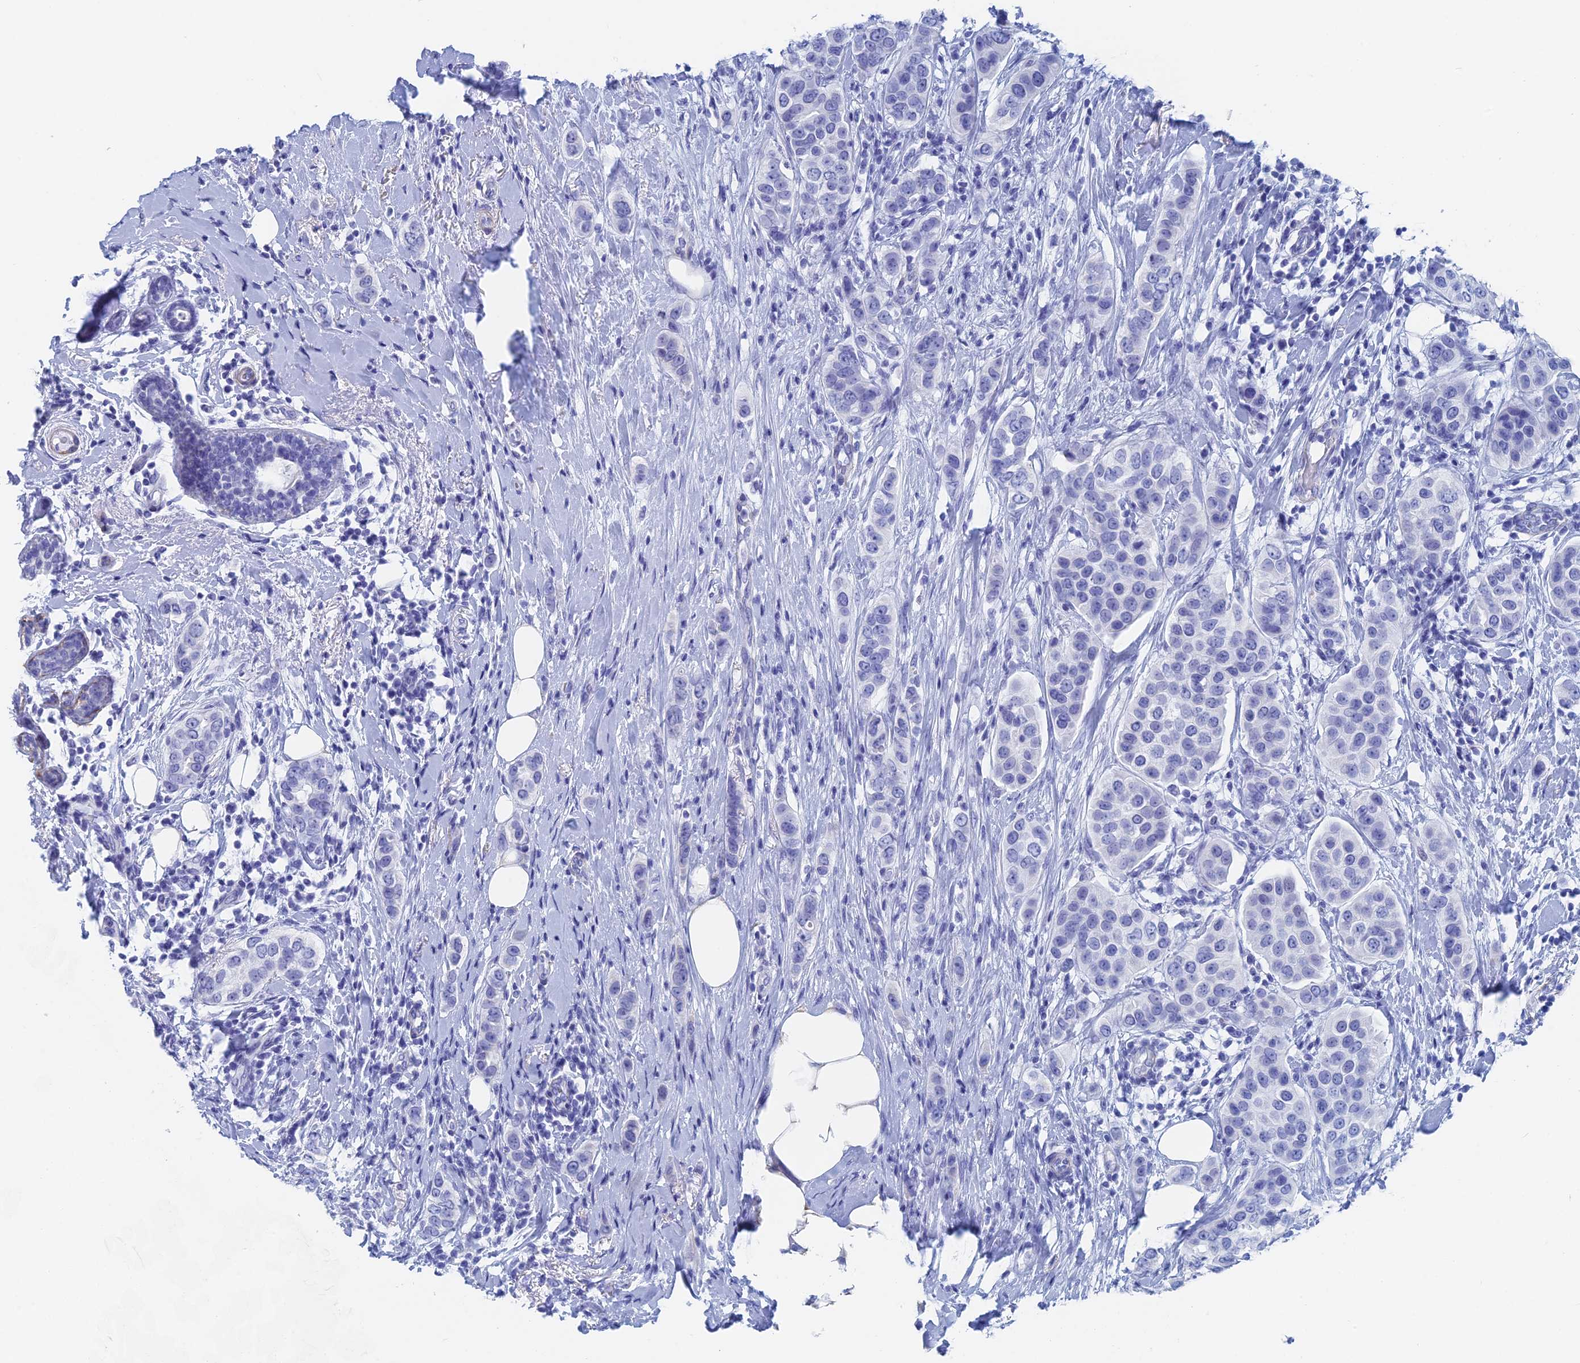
{"staining": {"intensity": "negative", "quantity": "none", "location": "none"}, "tissue": "breast cancer", "cell_type": "Tumor cells", "image_type": "cancer", "snomed": [{"axis": "morphology", "description": "Lobular carcinoma"}, {"axis": "topography", "description": "Breast"}], "caption": "Tumor cells are negative for brown protein staining in breast lobular carcinoma. (Immunohistochemistry (ihc), brightfield microscopy, high magnification).", "gene": "KCNK18", "patient": {"sex": "female", "age": 51}}